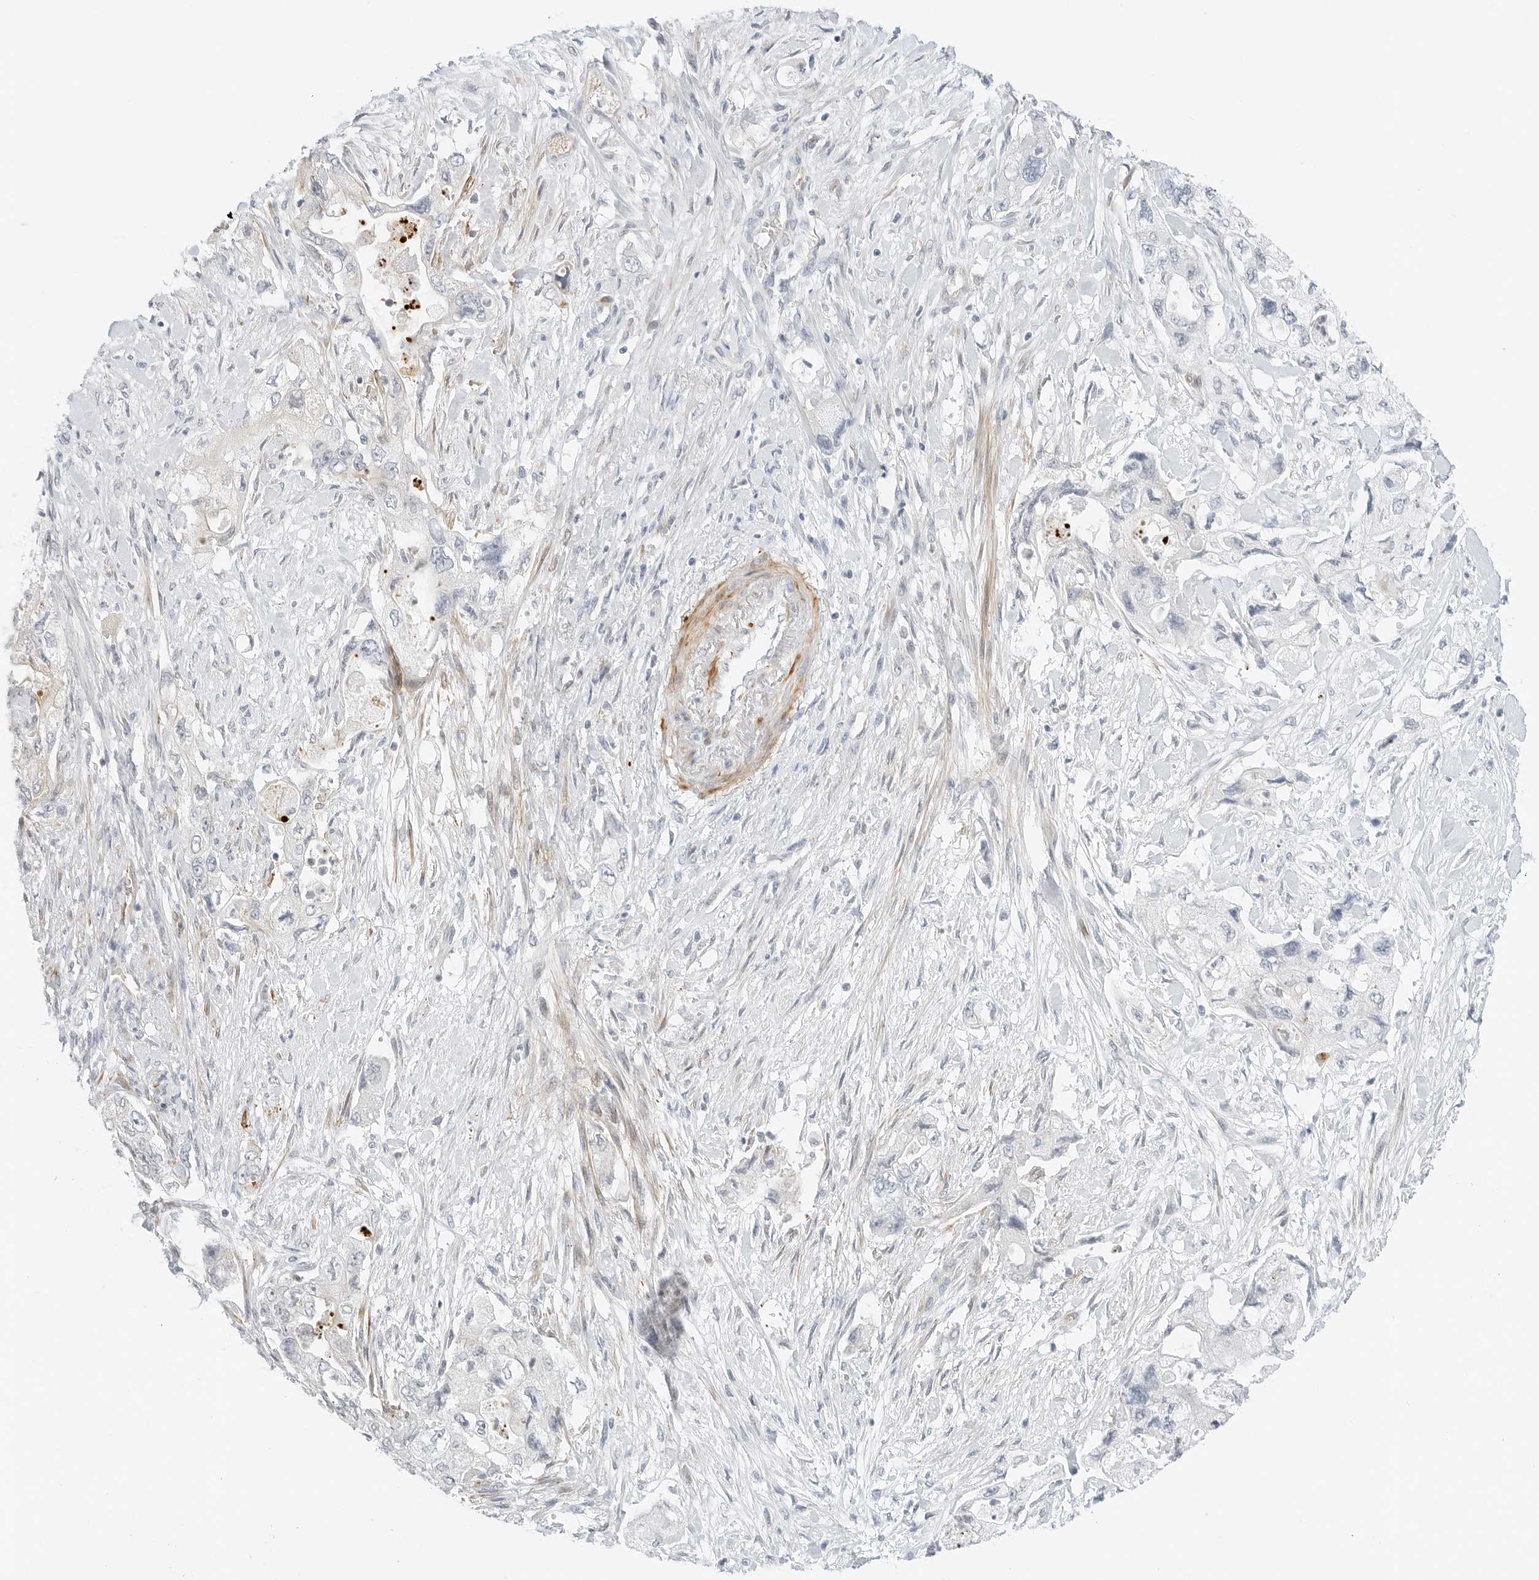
{"staining": {"intensity": "weak", "quantity": "25%-75%", "location": "cytoplasmic/membranous"}, "tissue": "pancreatic cancer", "cell_type": "Tumor cells", "image_type": "cancer", "snomed": [{"axis": "morphology", "description": "Adenocarcinoma, NOS"}, {"axis": "topography", "description": "Pancreas"}], "caption": "This is a histology image of immunohistochemistry staining of adenocarcinoma (pancreatic), which shows weak positivity in the cytoplasmic/membranous of tumor cells.", "gene": "IQCC", "patient": {"sex": "female", "age": 73}}